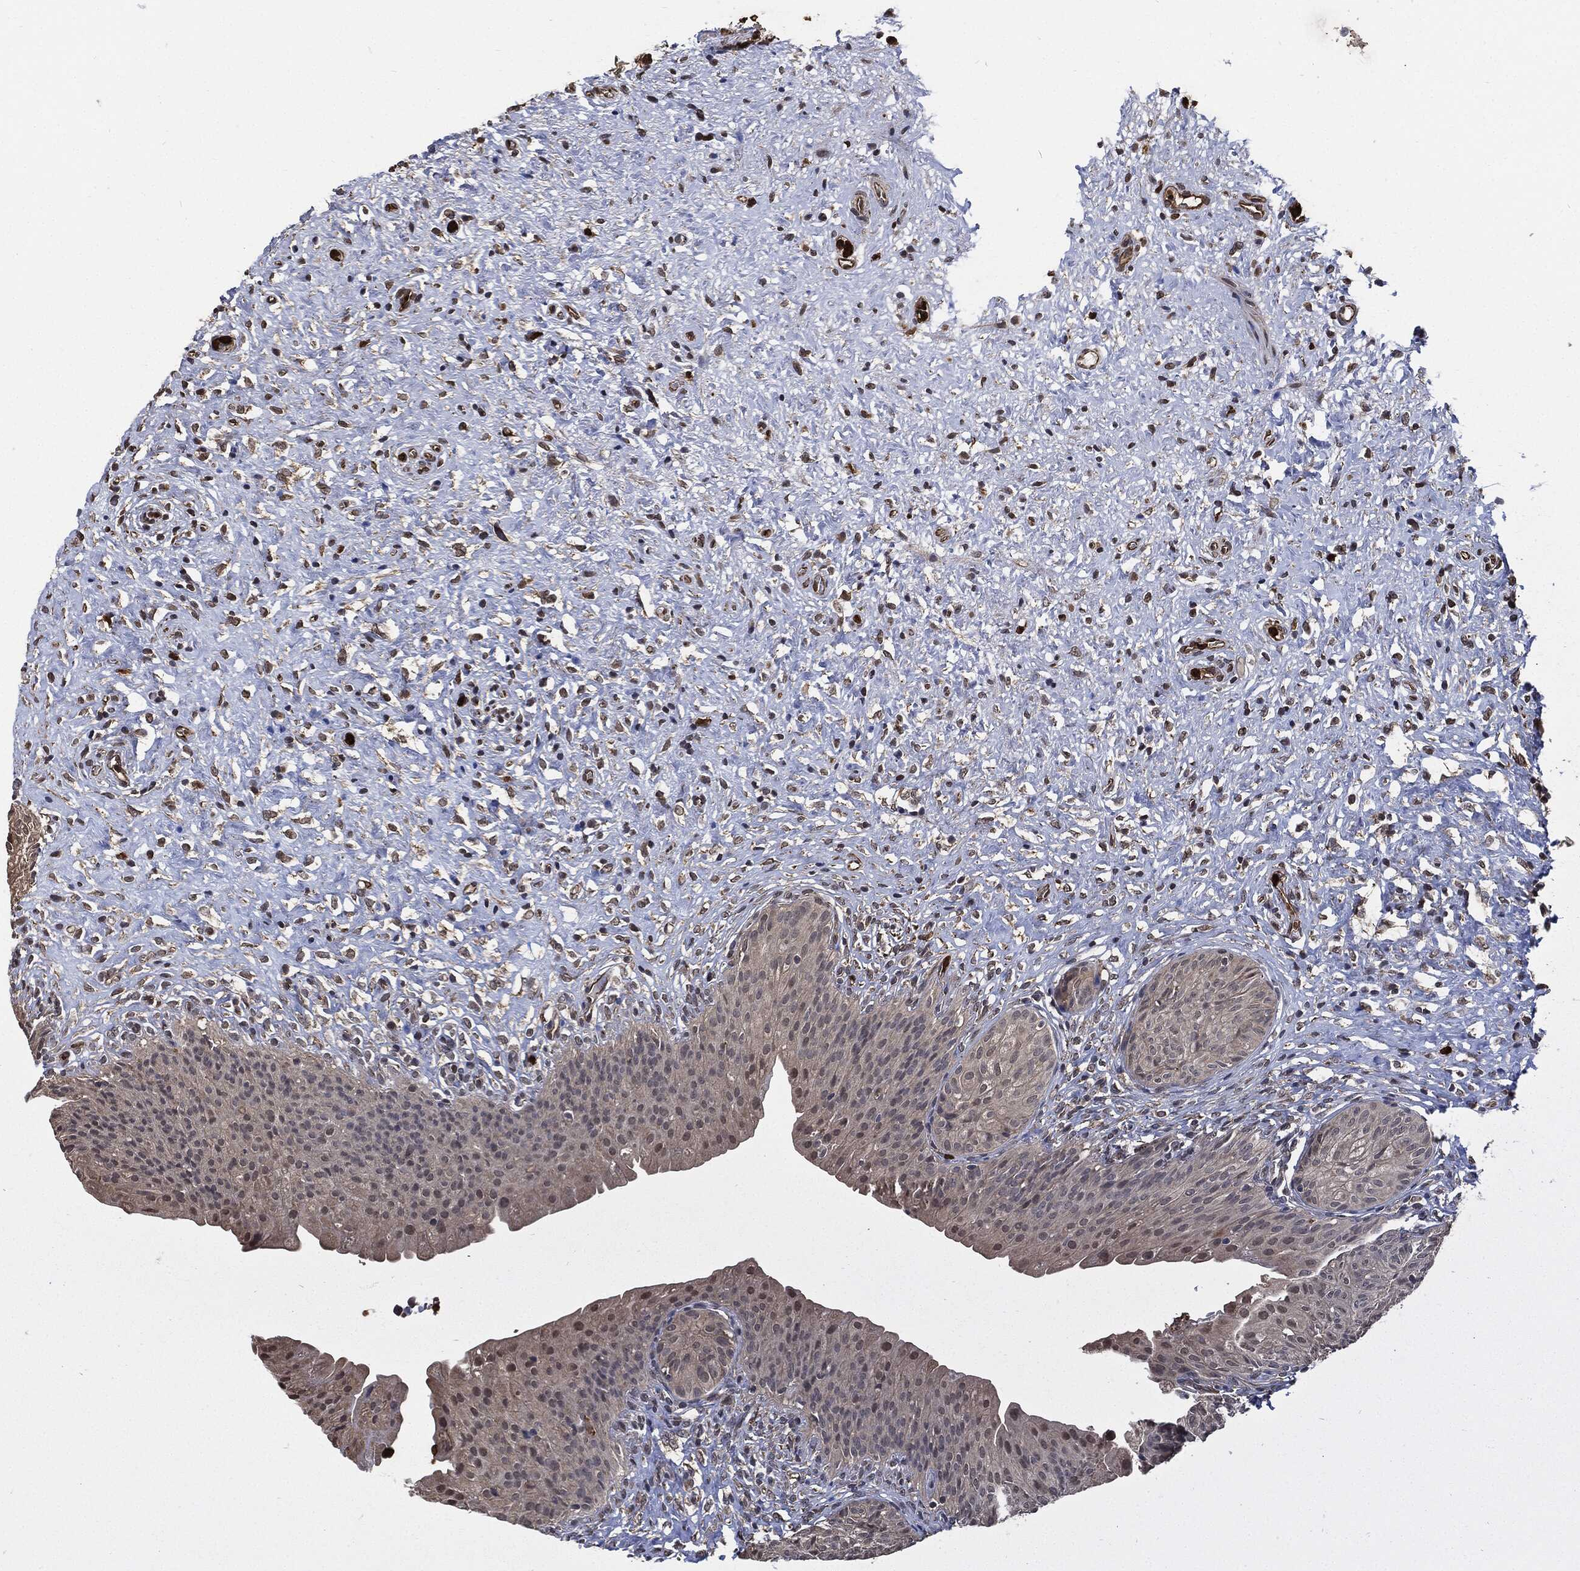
{"staining": {"intensity": "weak", "quantity": ">75%", "location": "cytoplasmic/membranous"}, "tissue": "urinary bladder", "cell_type": "Urothelial cells", "image_type": "normal", "snomed": [{"axis": "morphology", "description": "Normal tissue, NOS"}, {"axis": "topography", "description": "Urinary bladder"}], "caption": "Immunohistochemical staining of normal human urinary bladder demonstrates low levels of weak cytoplasmic/membranous staining in approximately >75% of urothelial cells.", "gene": "S100A9", "patient": {"sex": "male", "age": 46}}